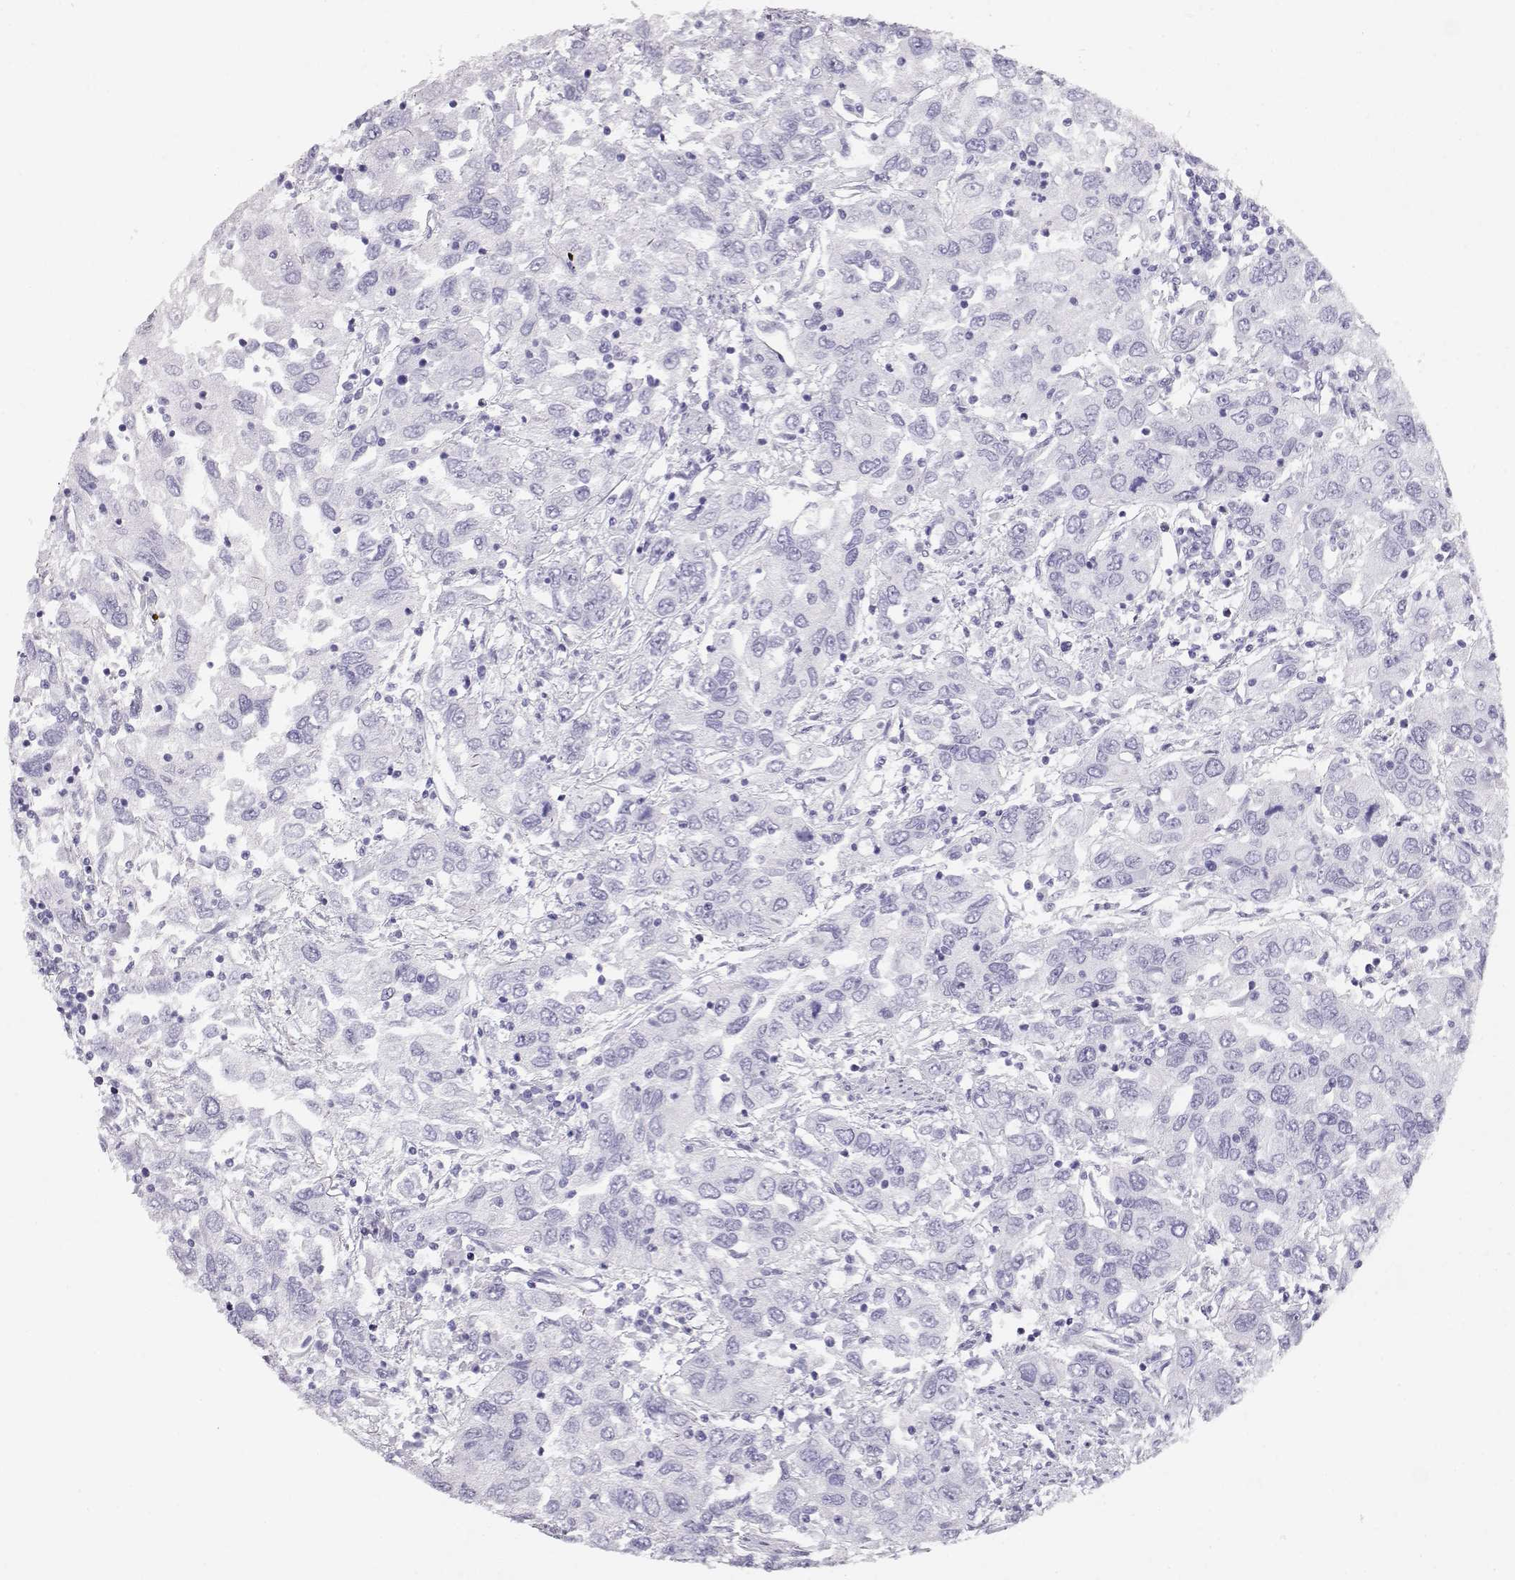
{"staining": {"intensity": "negative", "quantity": "none", "location": "none"}, "tissue": "urothelial cancer", "cell_type": "Tumor cells", "image_type": "cancer", "snomed": [{"axis": "morphology", "description": "Urothelial carcinoma, High grade"}, {"axis": "topography", "description": "Urinary bladder"}], "caption": "Immunohistochemical staining of urothelial cancer reveals no significant positivity in tumor cells.", "gene": "MAGEC1", "patient": {"sex": "male", "age": 76}}